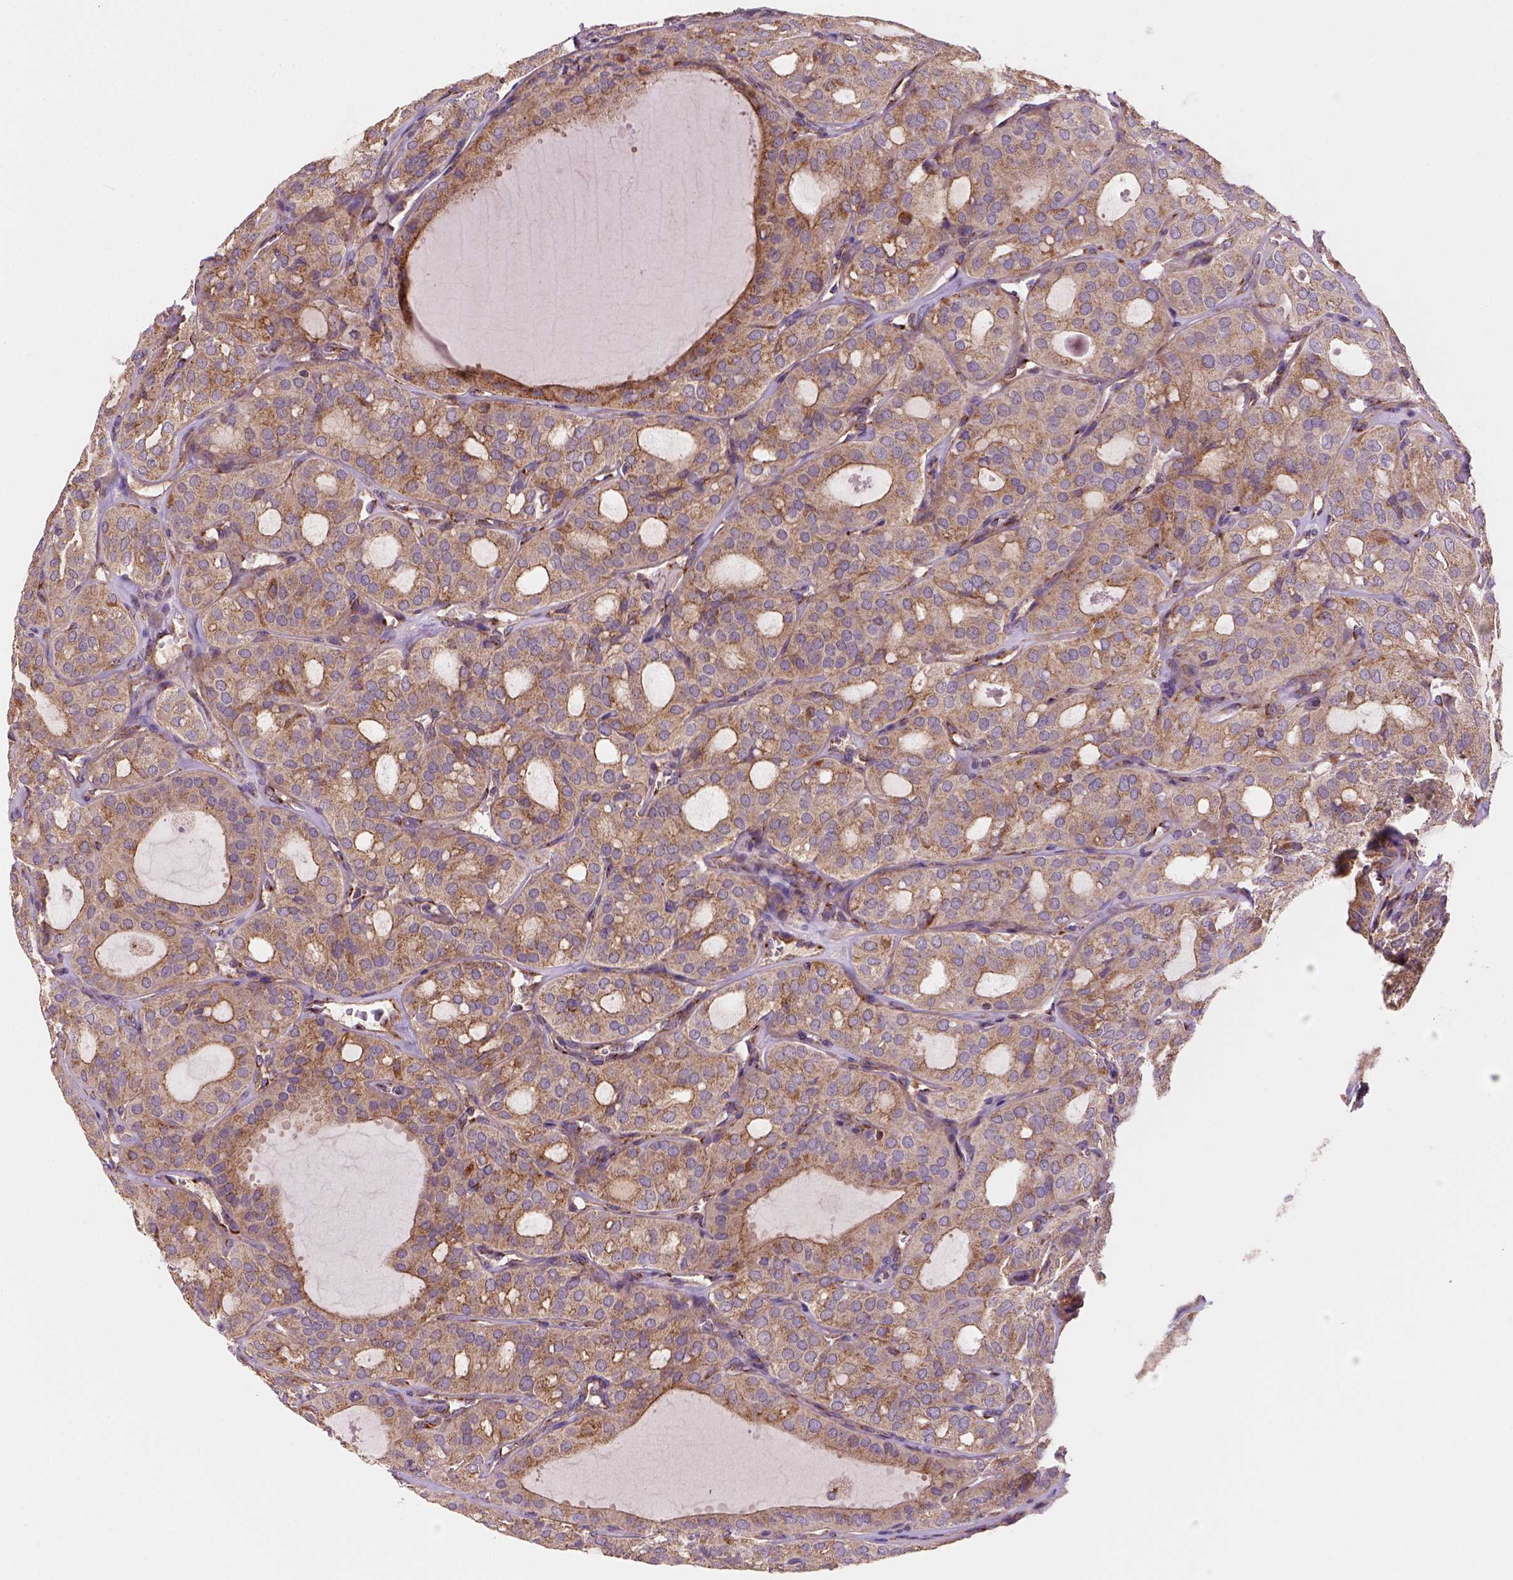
{"staining": {"intensity": "weak", "quantity": ">75%", "location": "cytoplasmic/membranous"}, "tissue": "thyroid cancer", "cell_type": "Tumor cells", "image_type": "cancer", "snomed": [{"axis": "morphology", "description": "Follicular adenoma carcinoma, NOS"}, {"axis": "topography", "description": "Thyroid gland"}], "caption": "This image displays IHC staining of human thyroid cancer, with low weak cytoplasmic/membranous expression in about >75% of tumor cells.", "gene": "WARS2", "patient": {"sex": "male", "age": 75}}